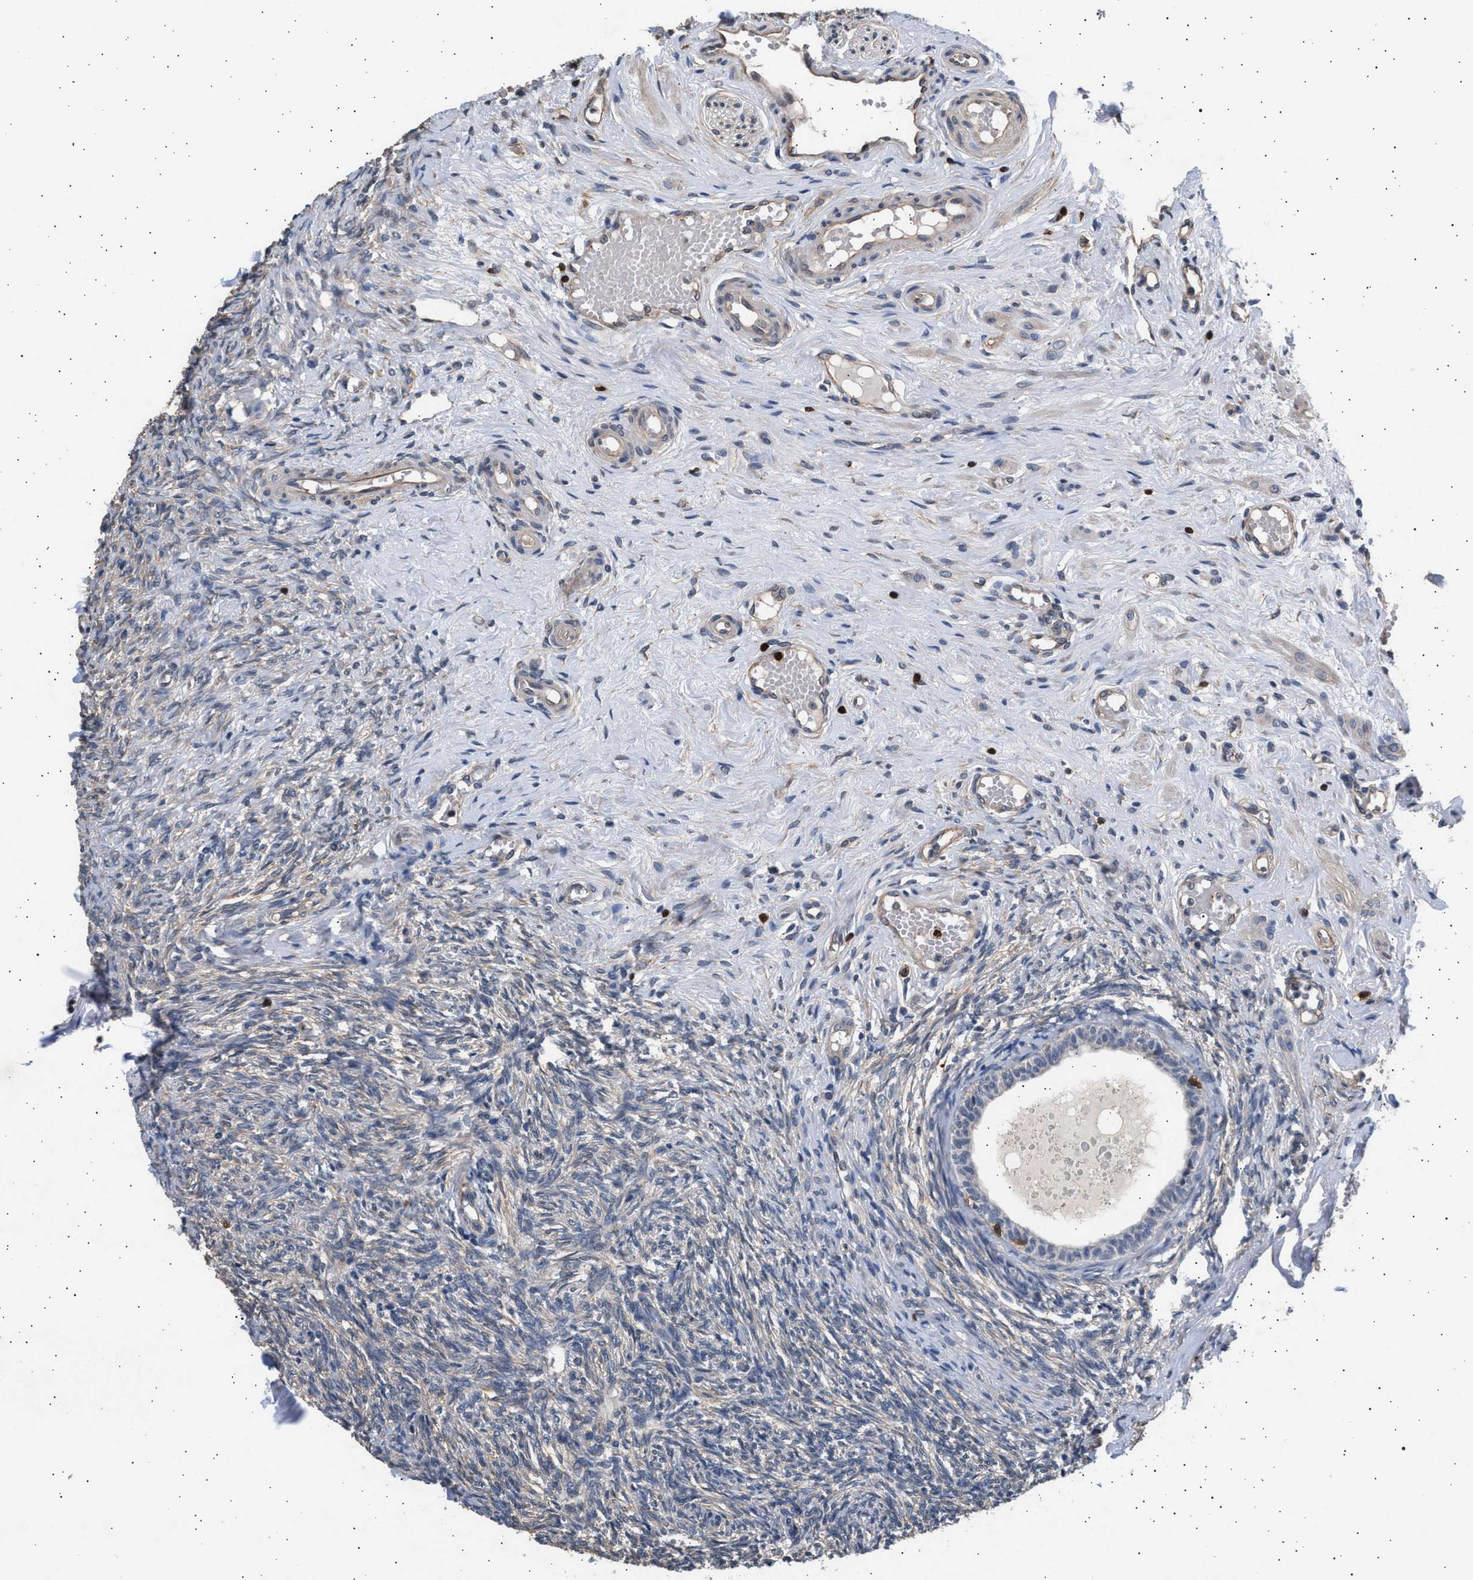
{"staining": {"intensity": "negative", "quantity": "none", "location": "none"}, "tissue": "ovary", "cell_type": "Follicle cells", "image_type": "normal", "snomed": [{"axis": "morphology", "description": "Normal tissue, NOS"}, {"axis": "topography", "description": "Ovary"}], "caption": "IHC photomicrograph of unremarkable human ovary stained for a protein (brown), which demonstrates no staining in follicle cells.", "gene": "GRAP2", "patient": {"sex": "female", "age": 41}}